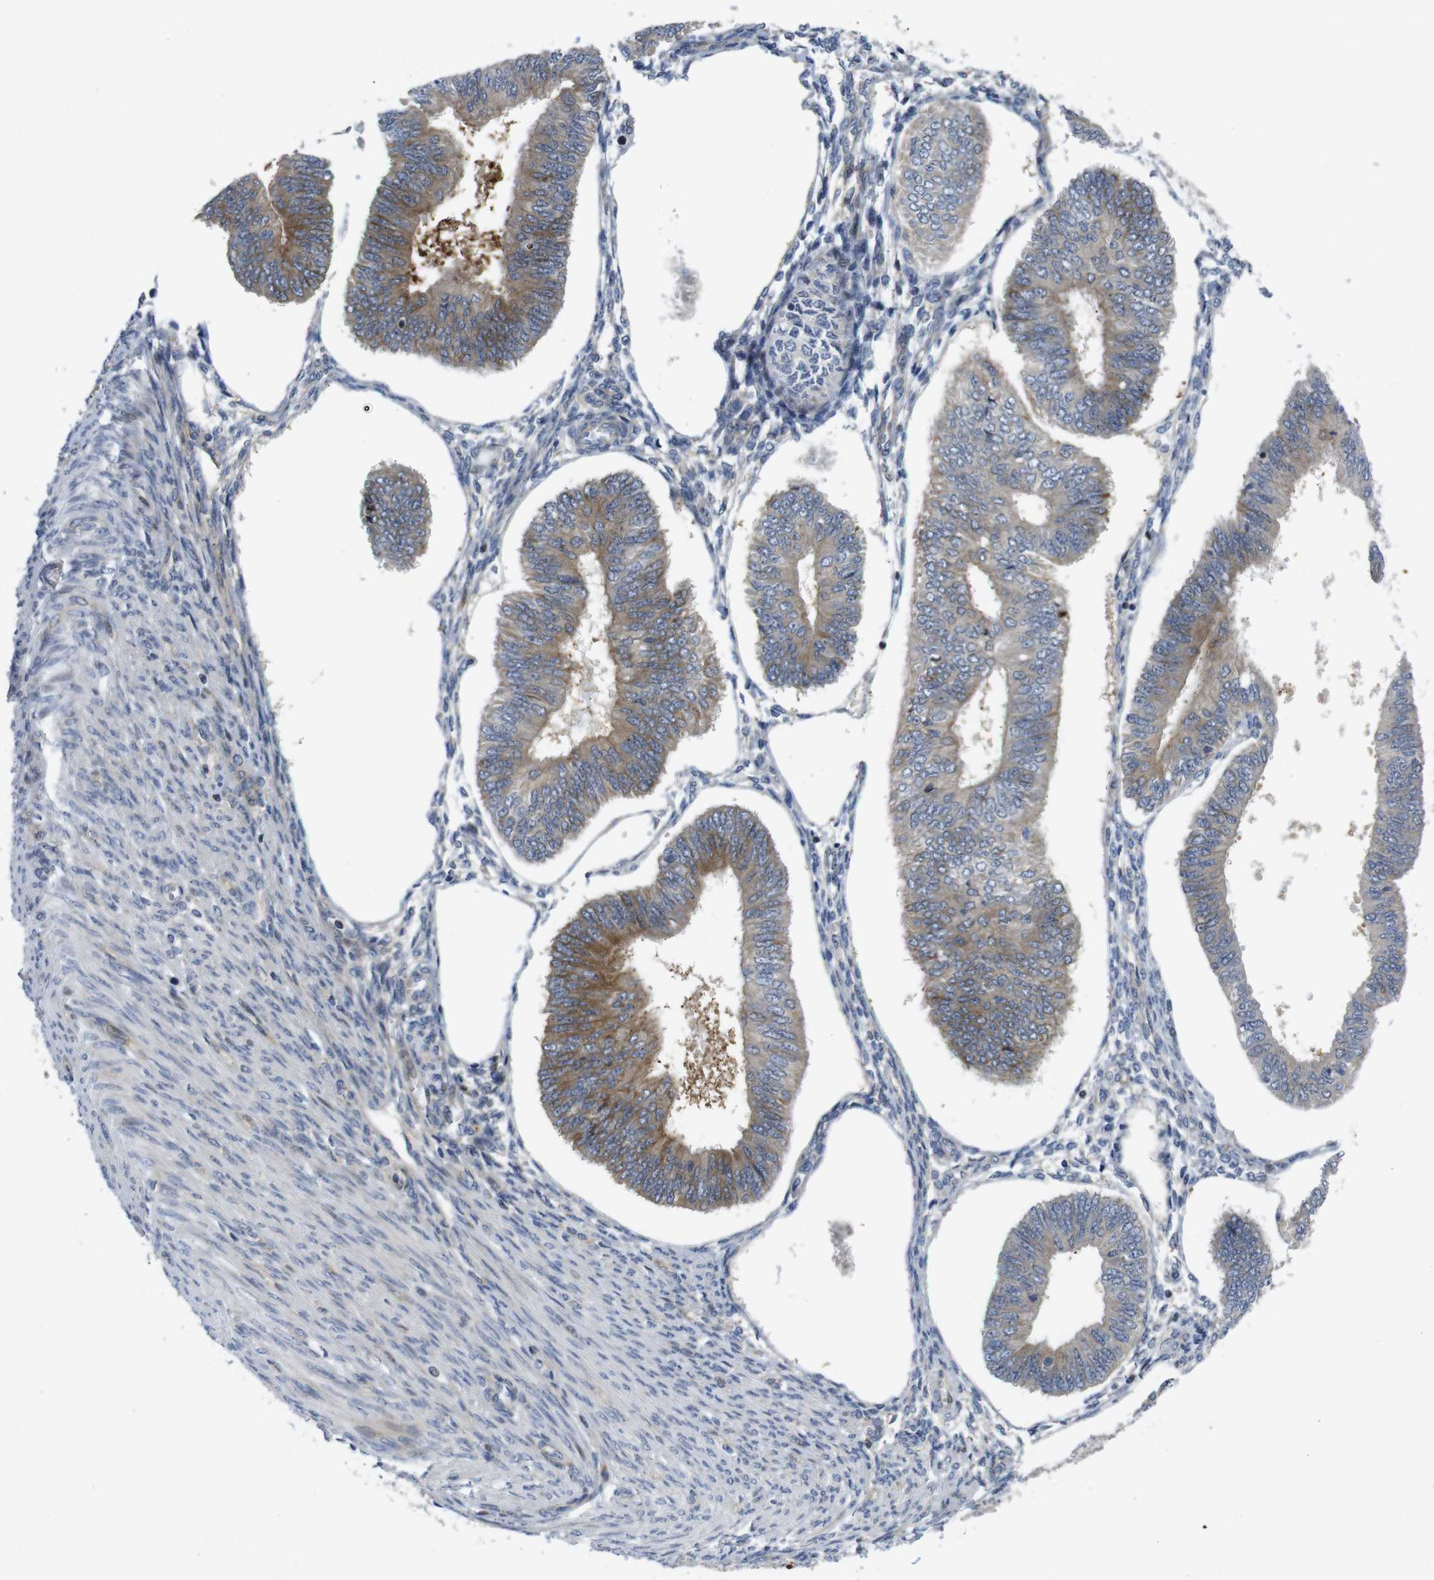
{"staining": {"intensity": "moderate", "quantity": "25%-75%", "location": "cytoplasmic/membranous"}, "tissue": "endometrial cancer", "cell_type": "Tumor cells", "image_type": "cancer", "snomed": [{"axis": "morphology", "description": "Adenocarcinoma, NOS"}, {"axis": "topography", "description": "Endometrium"}], "caption": "Protein staining of adenocarcinoma (endometrial) tissue reveals moderate cytoplasmic/membranous staining in approximately 25%-75% of tumor cells.", "gene": "ROBO2", "patient": {"sex": "female", "age": 58}}